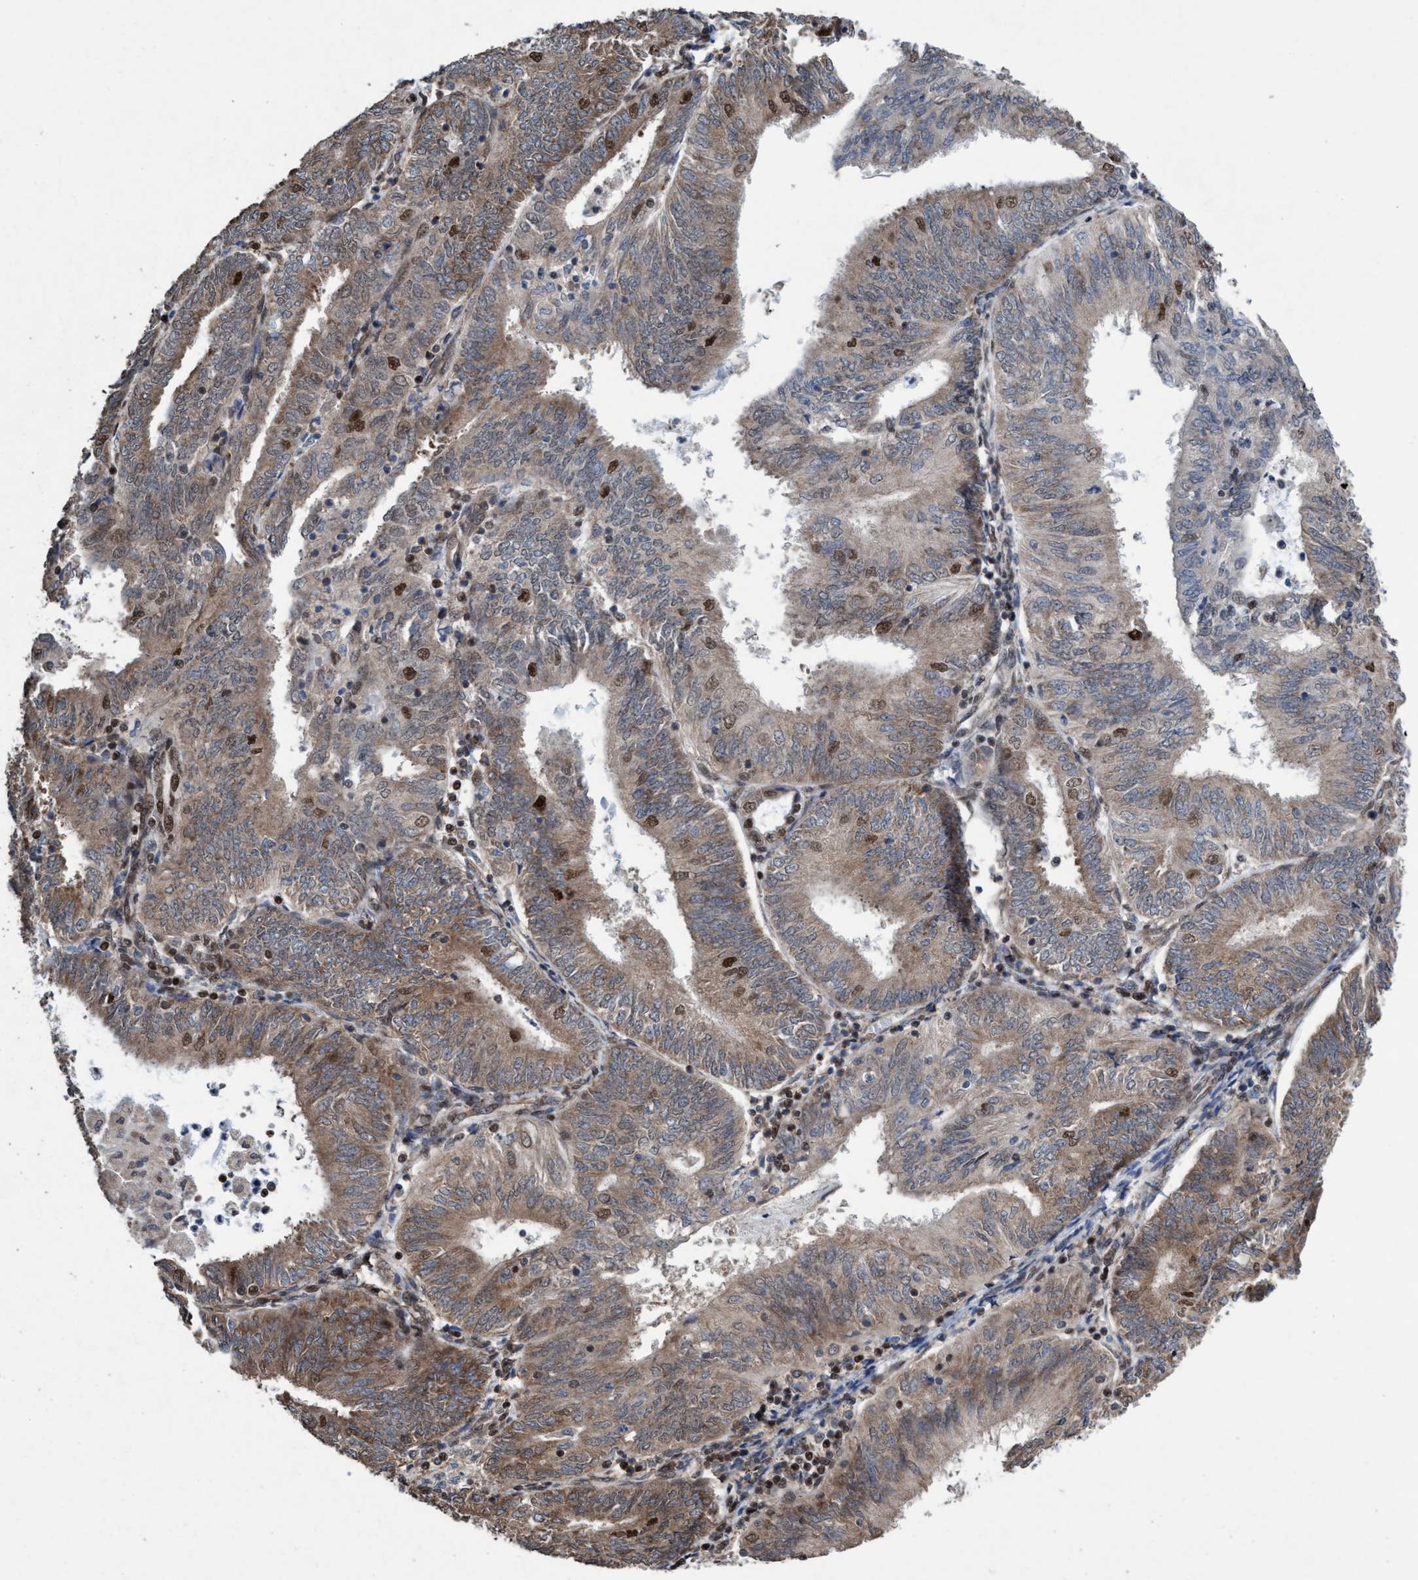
{"staining": {"intensity": "moderate", "quantity": ">75%", "location": "cytoplasmic/membranous,nuclear"}, "tissue": "endometrial cancer", "cell_type": "Tumor cells", "image_type": "cancer", "snomed": [{"axis": "morphology", "description": "Adenocarcinoma, NOS"}, {"axis": "topography", "description": "Endometrium"}], "caption": "DAB (3,3'-diaminobenzidine) immunohistochemical staining of human adenocarcinoma (endometrial) displays moderate cytoplasmic/membranous and nuclear protein staining in about >75% of tumor cells.", "gene": "METAP2", "patient": {"sex": "female", "age": 58}}